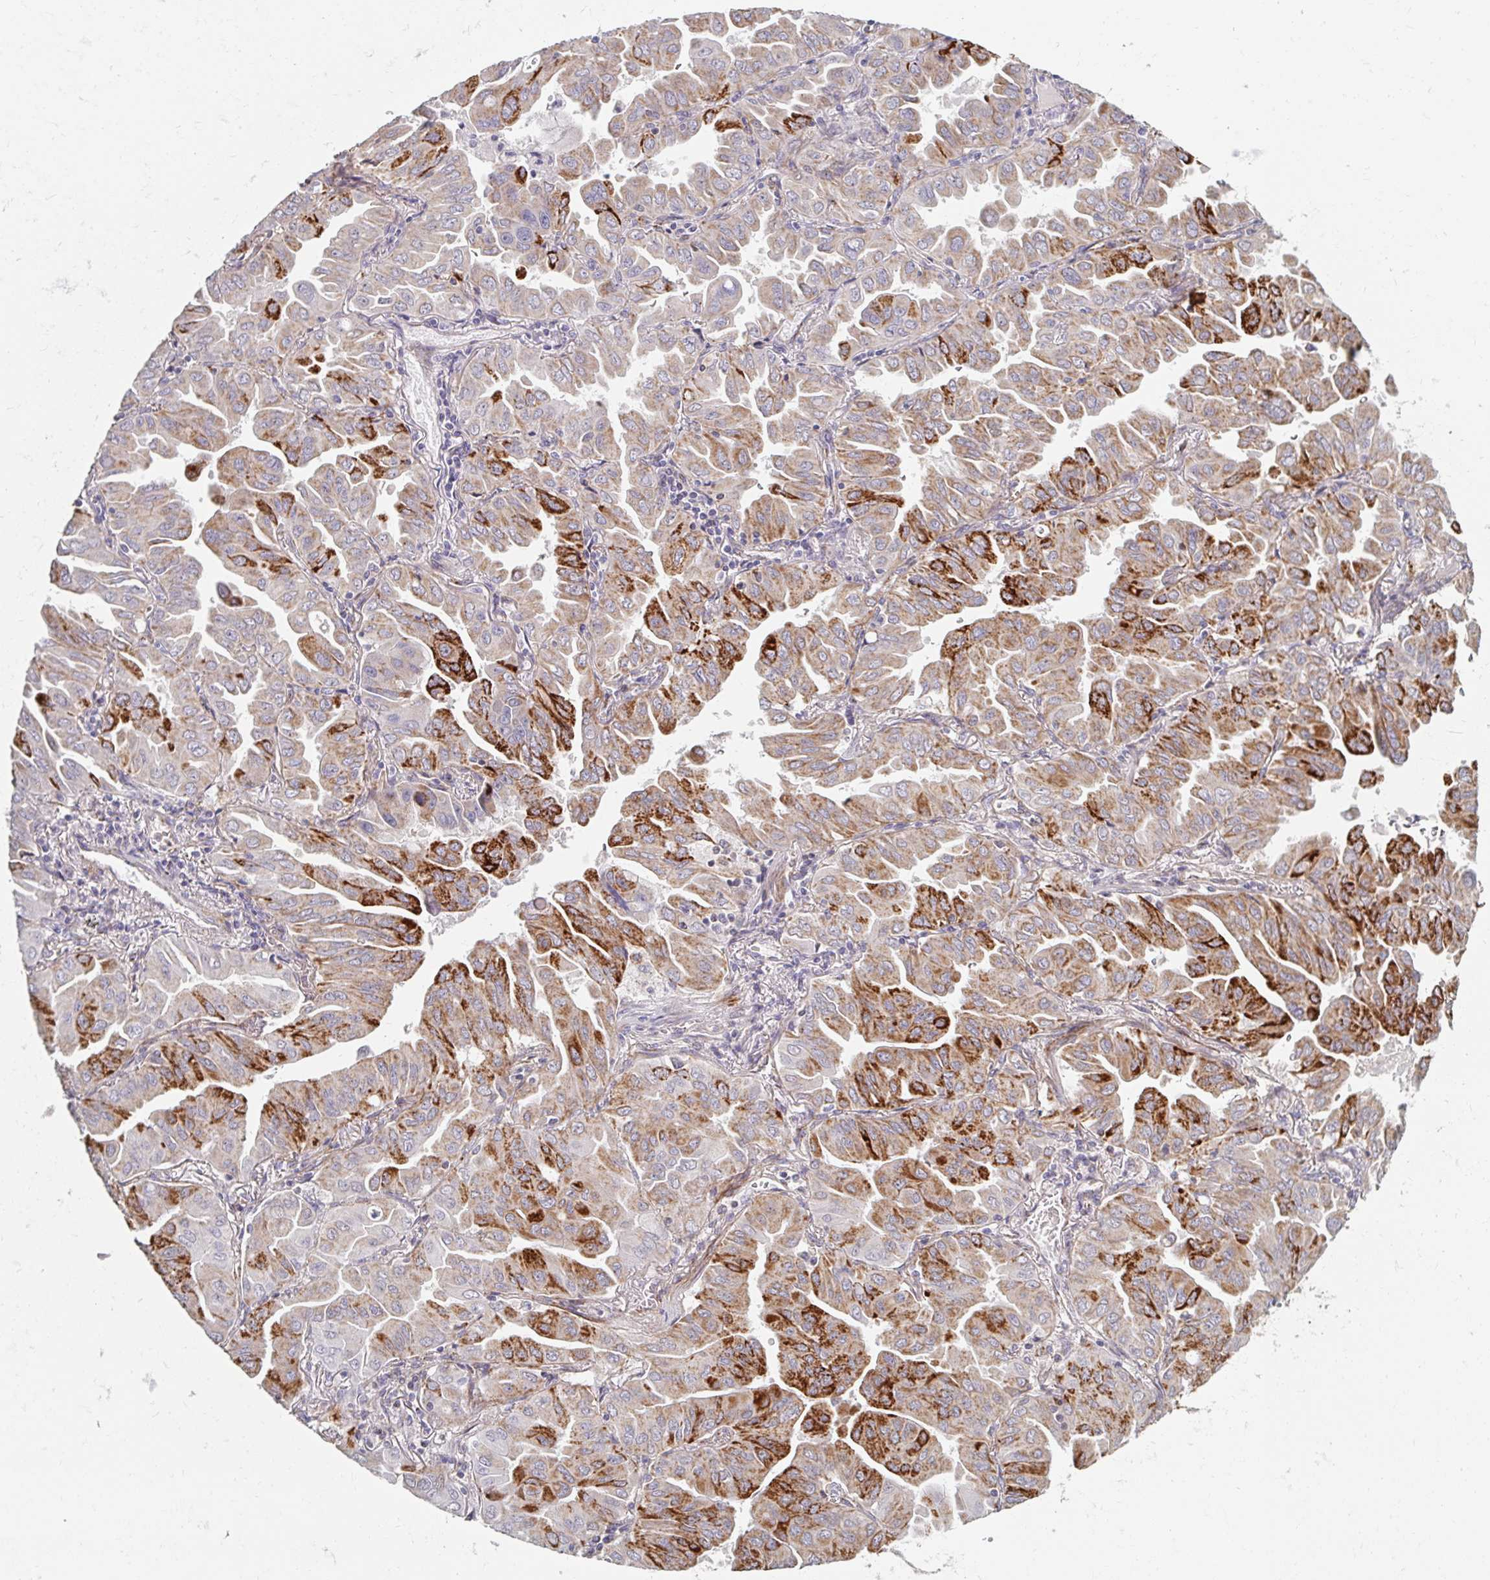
{"staining": {"intensity": "strong", "quantity": "25%-75%", "location": "cytoplasmic/membranous"}, "tissue": "lung cancer", "cell_type": "Tumor cells", "image_type": "cancer", "snomed": [{"axis": "morphology", "description": "Adenocarcinoma, NOS"}, {"axis": "topography", "description": "Lung"}], "caption": "Tumor cells reveal high levels of strong cytoplasmic/membranous staining in about 25%-75% of cells in human adenocarcinoma (lung).", "gene": "MAVS", "patient": {"sex": "male", "age": 64}}